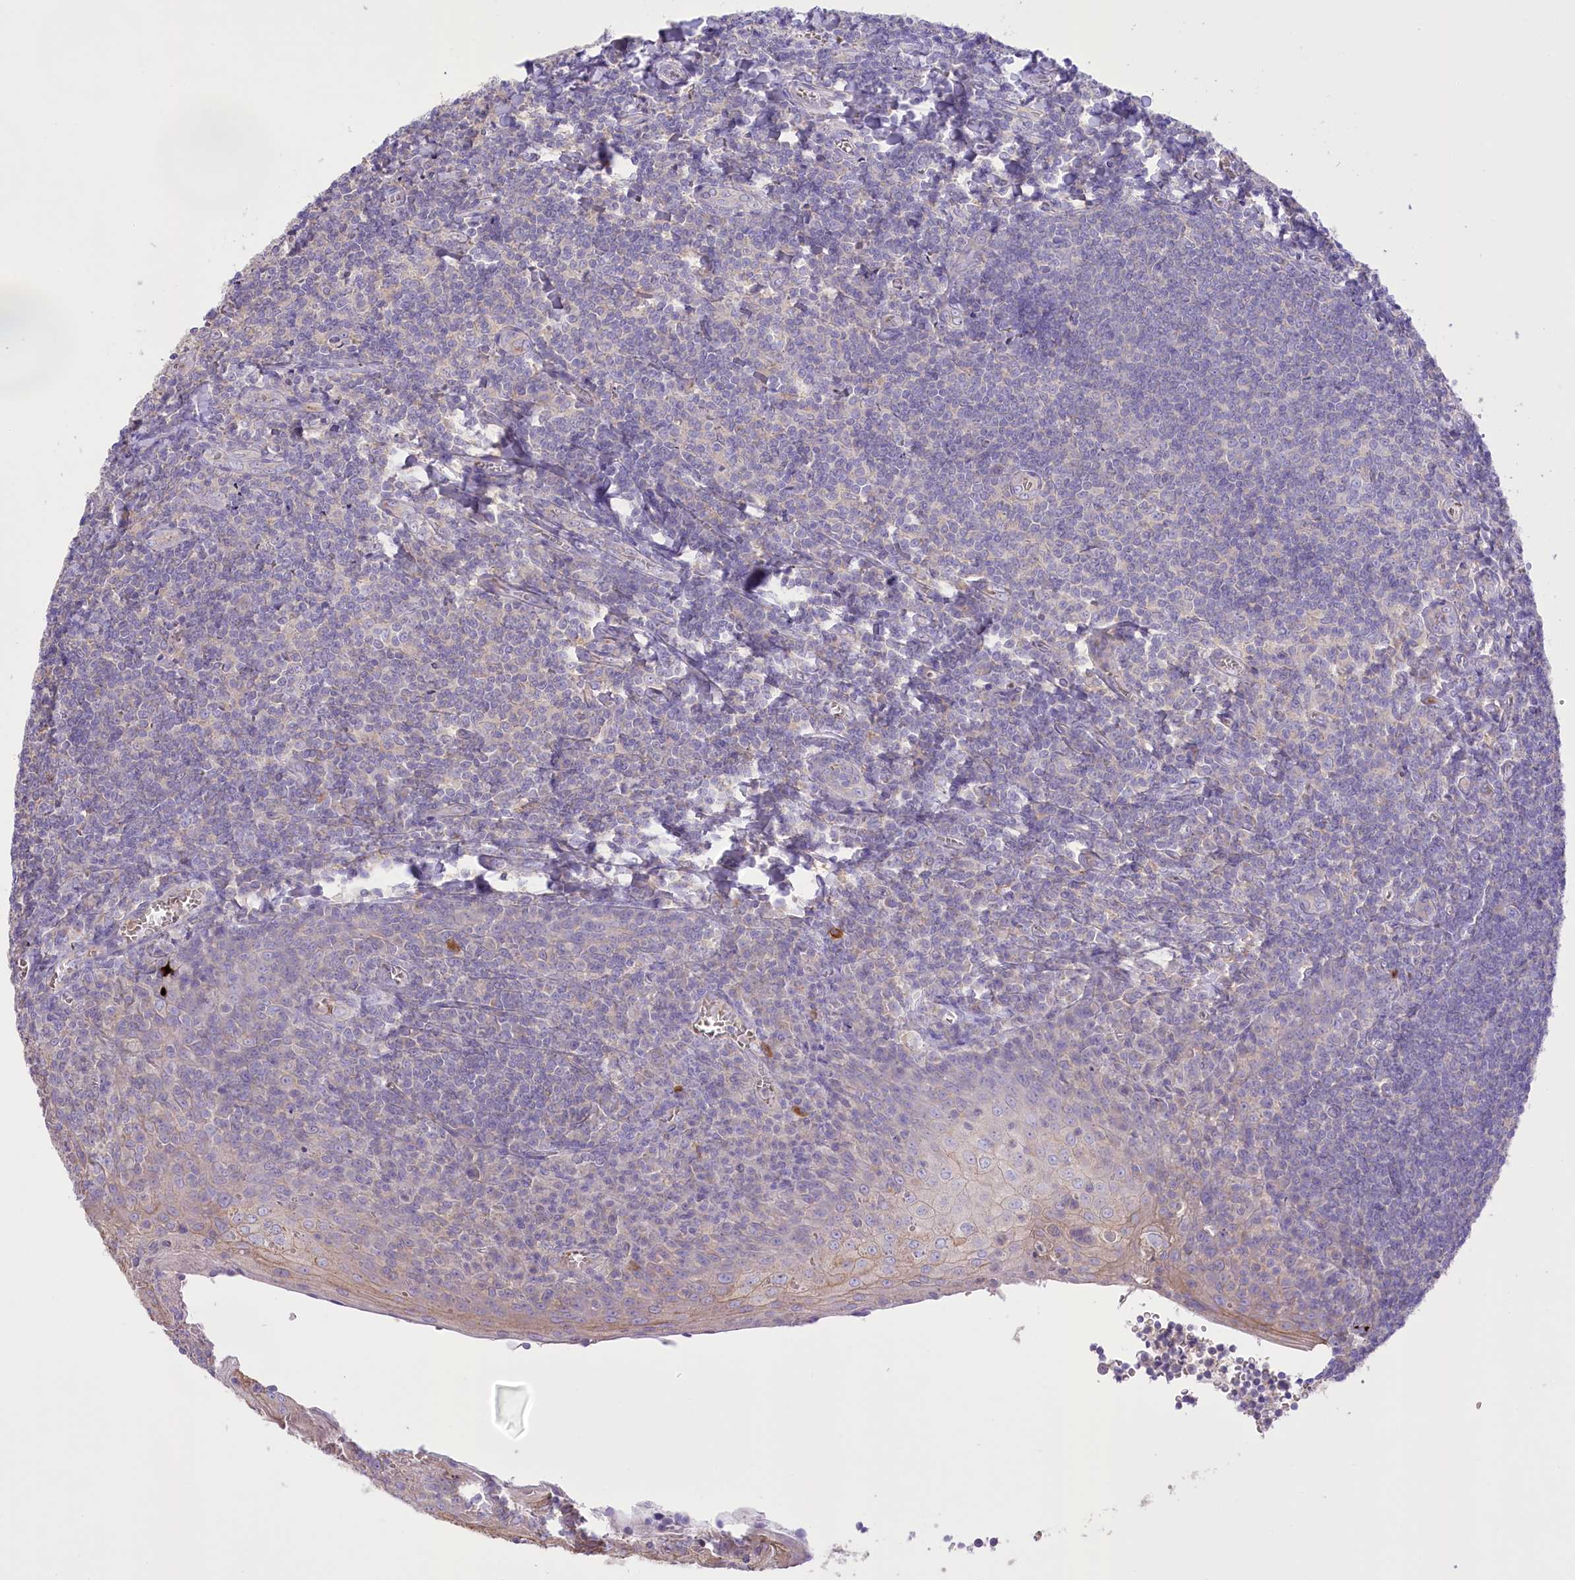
{"staining": {"intensity": "negative", "quantity": "none", "location": "none"}, "tissue": "tonsil", "cell_type": "Germinal center cells", "image_type": "normal", "snomed": [{"axis": "morphology", "description": "Normal tissue, NOS"}, {"axis": "topography", "description": "Tonsil"}], "caption": "A histopathology image of tonsil stained for a protein displays no brown staining in germinal center cells. (DAB (3,3'-diaminobenzidine) IHC, high magnification).", "gene": "PRSS53", "patient": {"sex": "male", "age": 27}}